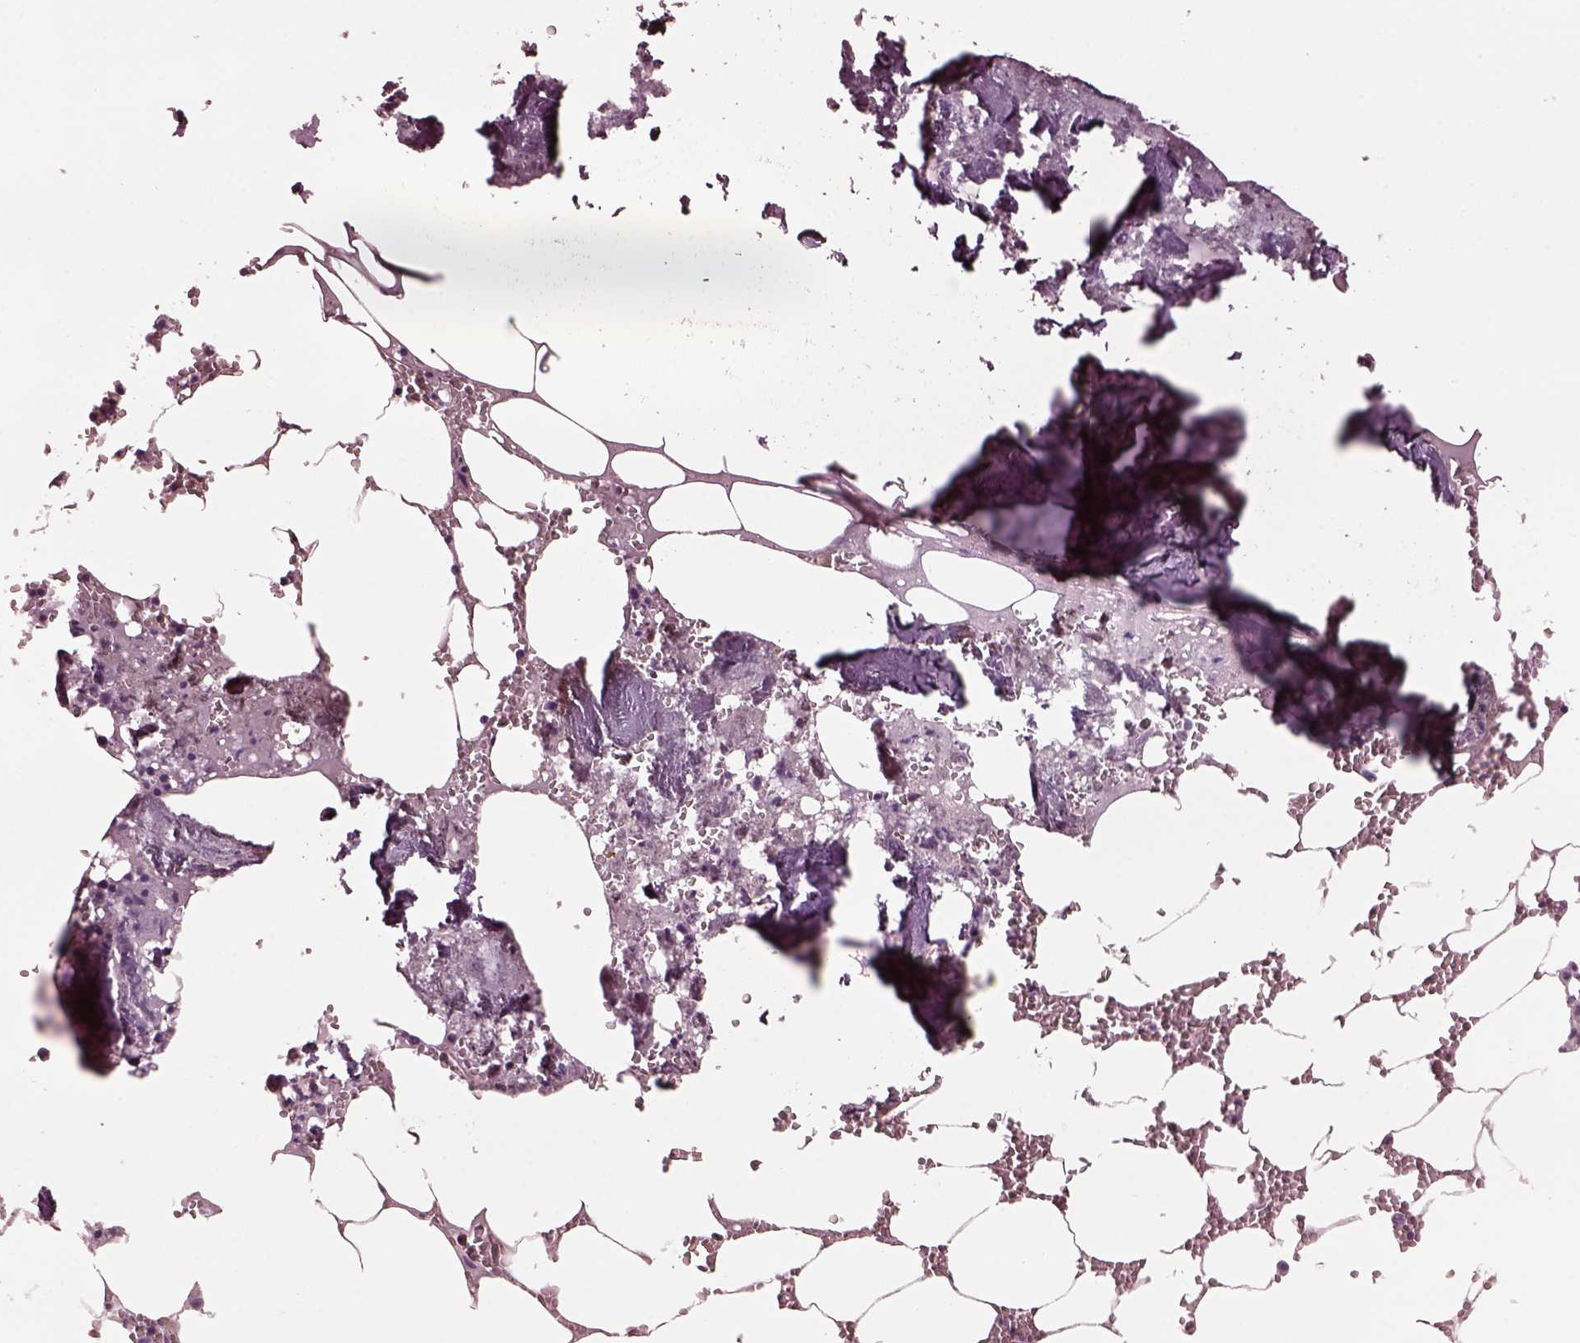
{"staining": {"intensity": "negative", "quantity": "none", "location": "none"}, "tissue": "bone marrow", "cell_type": "Hematopoietic cells", "image_type": "normal", "snomed": [{"axis": "morphology", "description": "Normal tissue, NOS"}, {"axis": "topography", "description": "Bone marrow"}], "caption": "The histopathology image exhibits no staining of hematopoietic cells in normal bone marrow.", "gene": "CGA", "patient": {"sex": "male", "age": 54}}